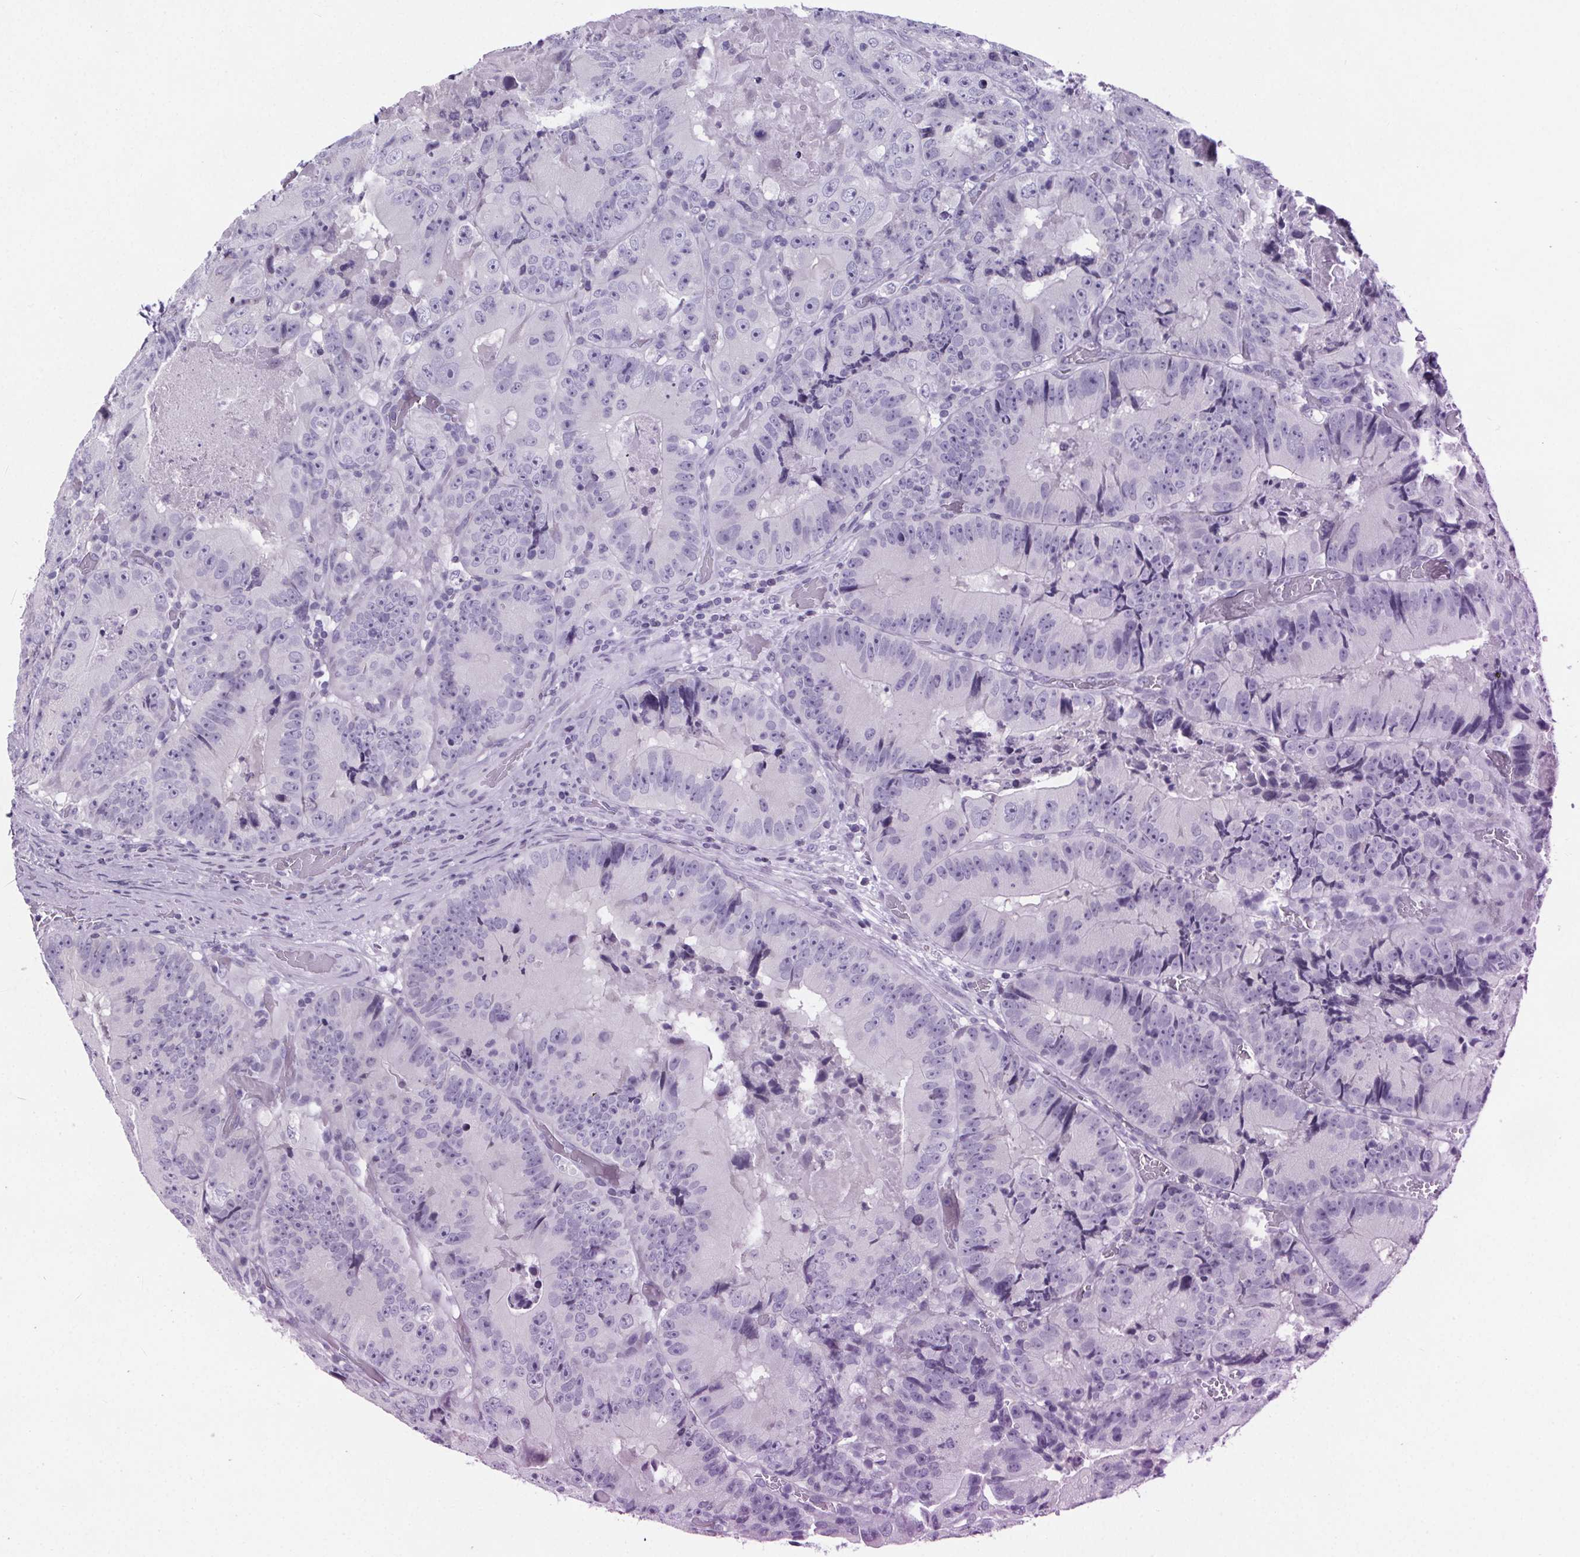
{"staining": {"intensity": "negative", "quantity": "none", "location": "none"}, "tissue": "colorectal cancer", "cell_type": "Tumor cells", "image_type": "cancer", "snomed": [{"axis": "morphology", "description": "Adenocarcinoma, NOS"}, {"axis": "topography", "description": "Colon"}], "caption": "This is a photomicrograph of immunohistochemistry staining of colorectal adenocarcinoma, which shows no staining in tumor cells.", "gene": "CUBN", "patient": {"sex": "female", "age": 86}}